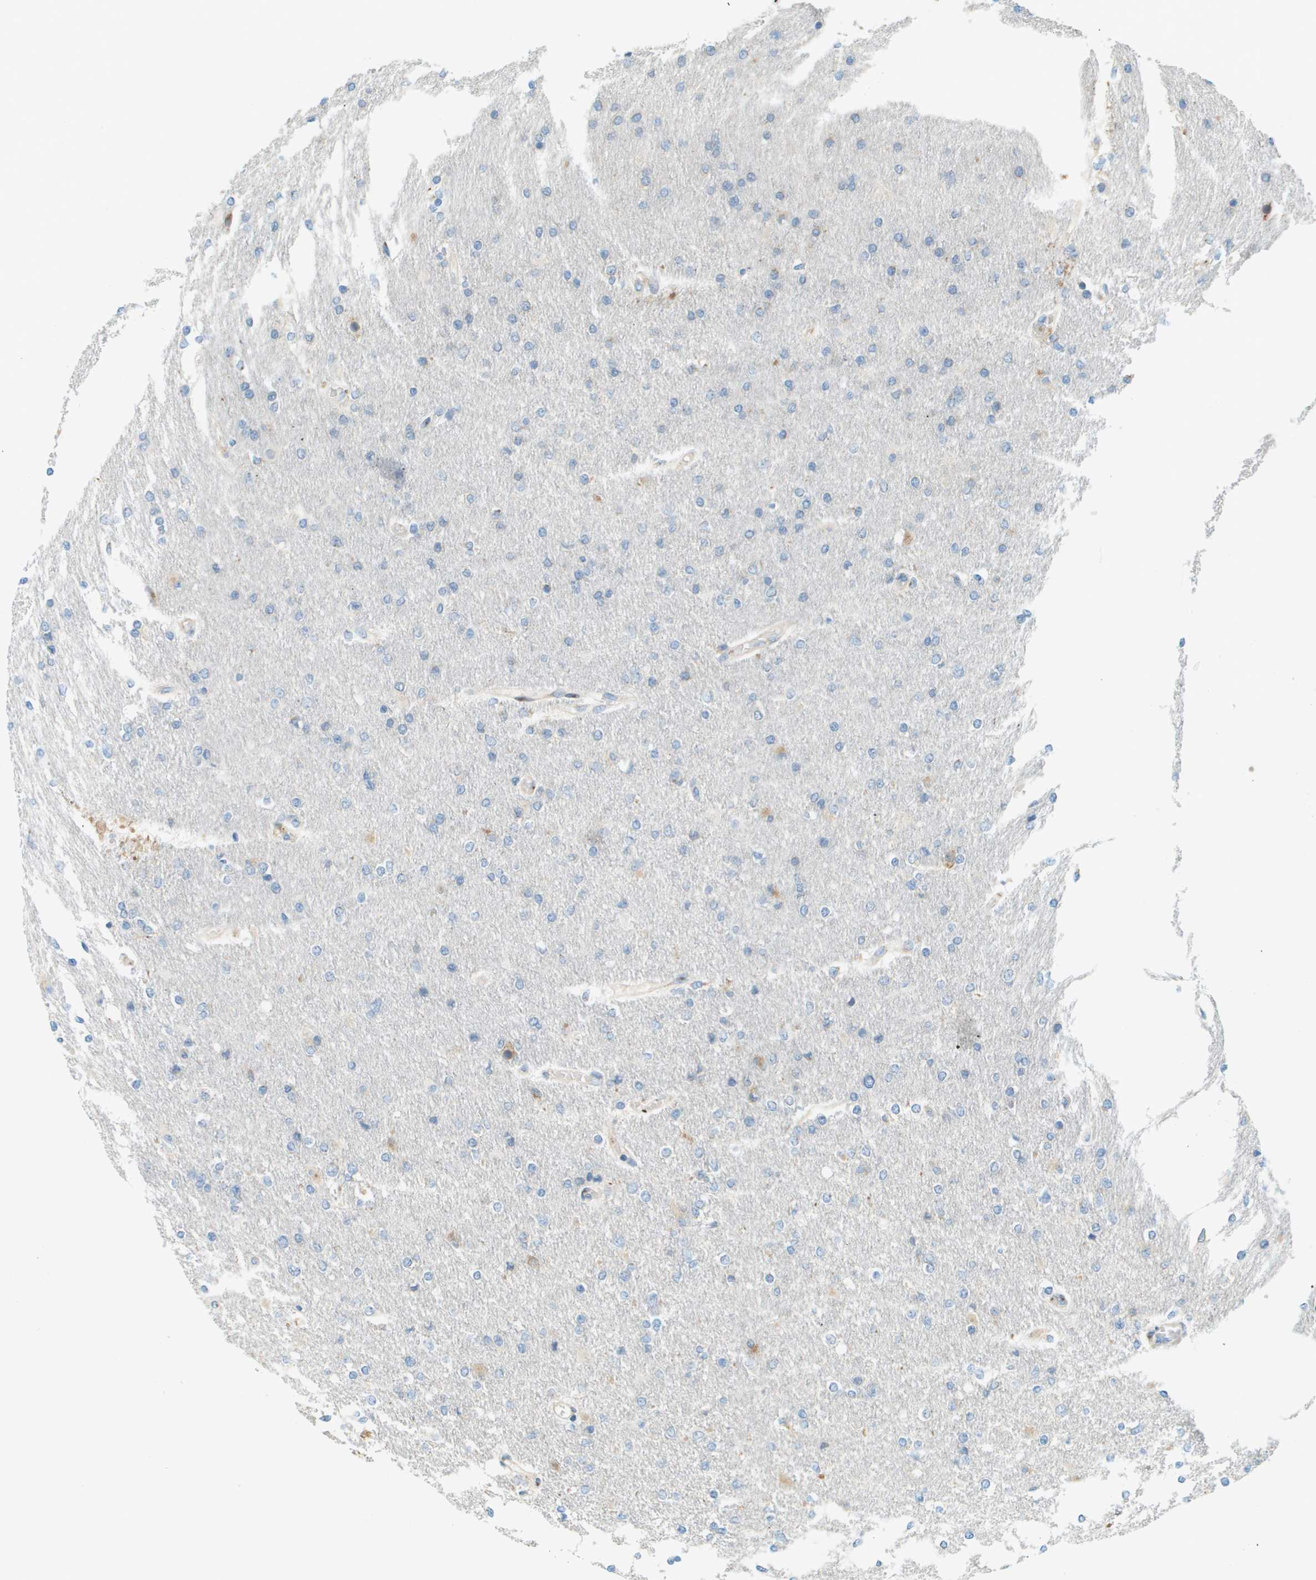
{"staining": {"intensity": "weak", "quantity": "<25%", "location": "cytoplasmic/membranous"}, "tissue": "glioma", "cell_type": "Tumor cells", "image_type": "cancer", "snomed": [{"axis": "morphology", "description": "Glioma, malignant, High grade"}, {"axis": "topography", "description": "Cerebral cortex"}], "caption": "This is an IHC image of glioma. There is no staining in tumor cells.", "gene": "ACBD3", "patient": {"sex": "female", "age": 36}}